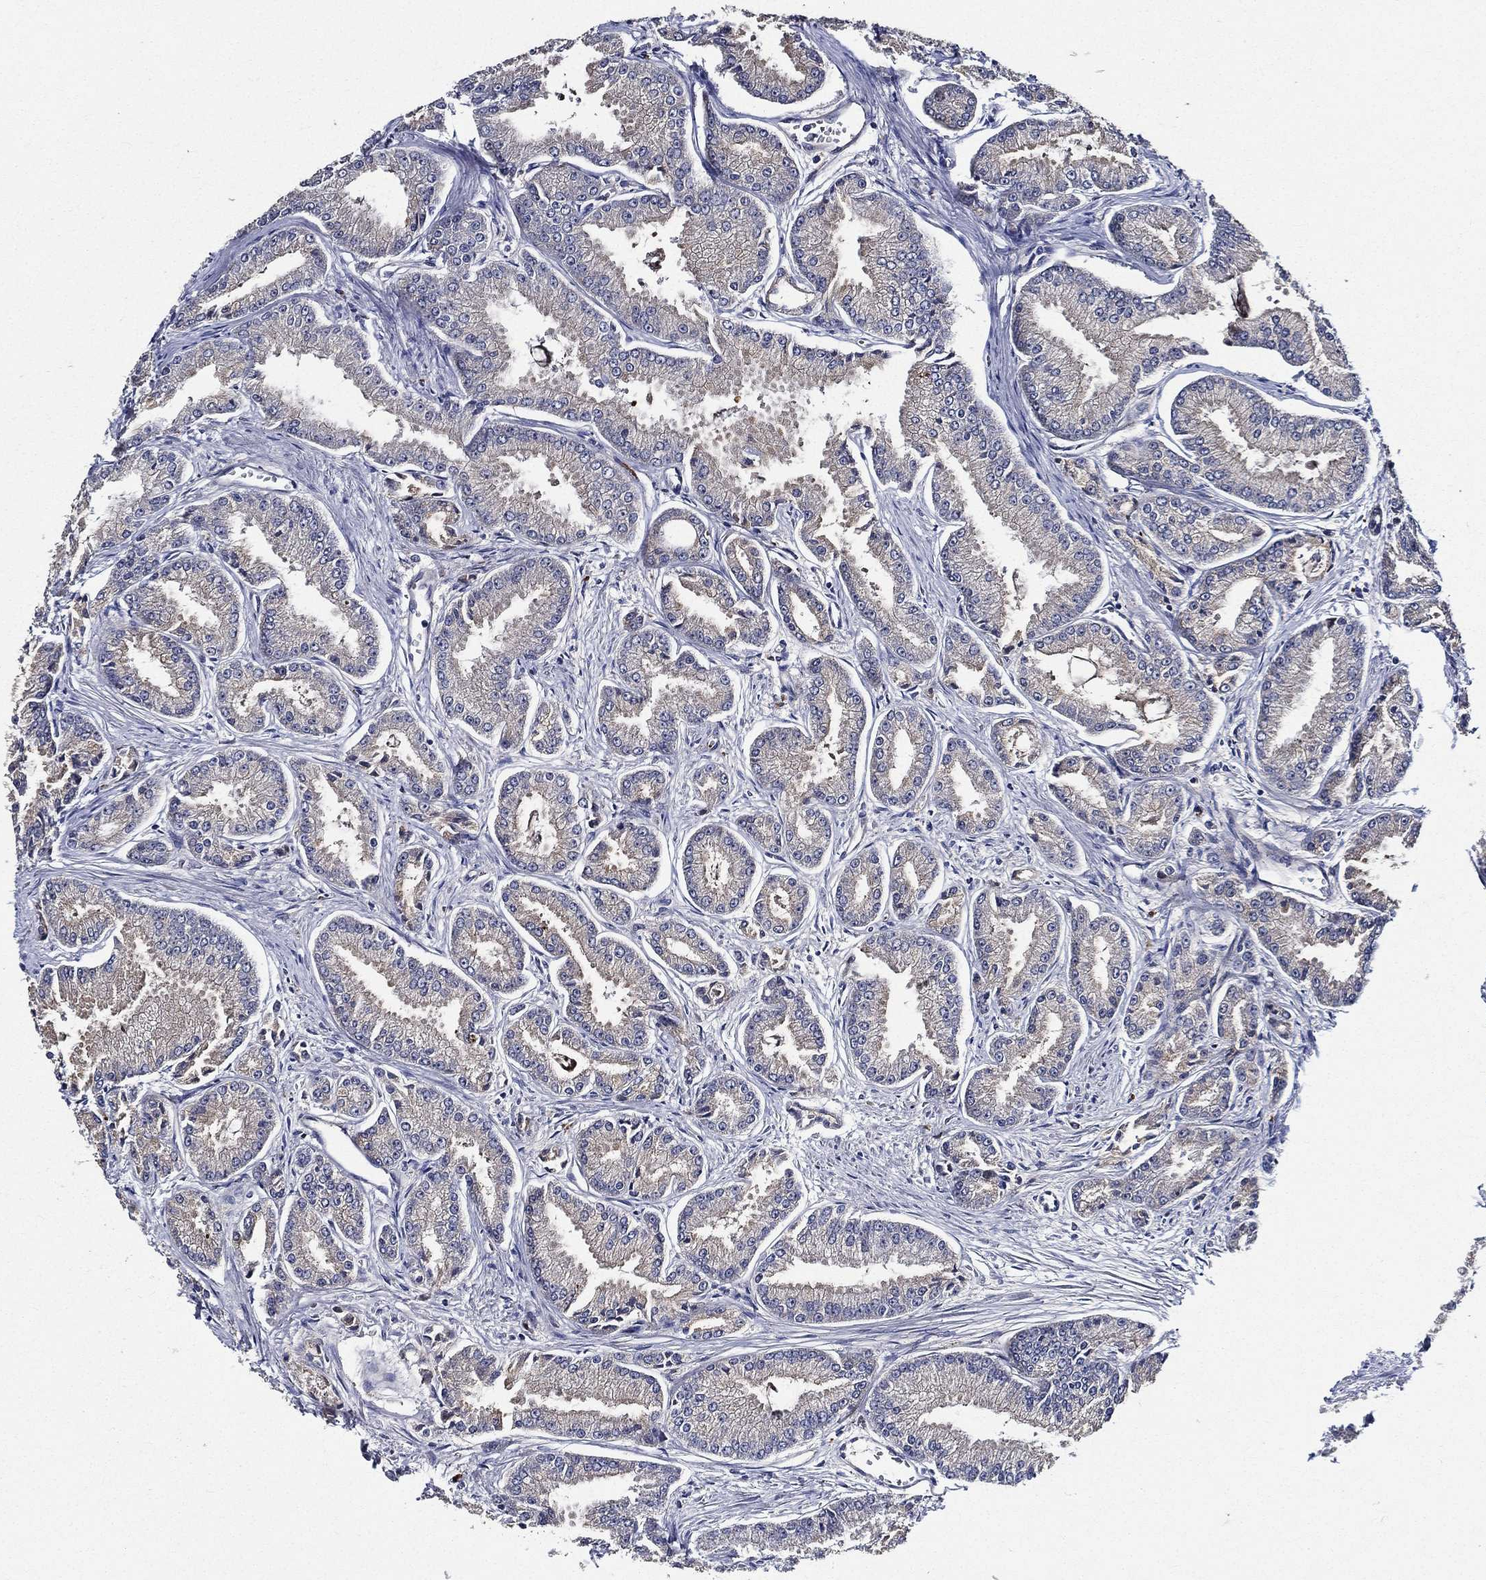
{"staining": {"intensity": "weak", "quantity": "<25%", "location": "cytoplasmic/membranous"}, "tissue": "prostate cancer", "cell_type": "Tumor cells", "image_type": "cancer", "snomed": [{"axis": "morphology", "description": "Adenocarcinoma, NOS"}, {"axis": "morphology", "description": "Adenocarcinoma, High grade"}, {"axis": "topography", "description": "Prostate"}], "caption": "There is no significant expression in tumor cells of prostate cancer. (DAB (3,3'-diaminobenzidine) IHC visualized using brightfield microscopy, high magnification).", "gene": "KIF20B", "patient": {"sex": "male", "age": 70}}